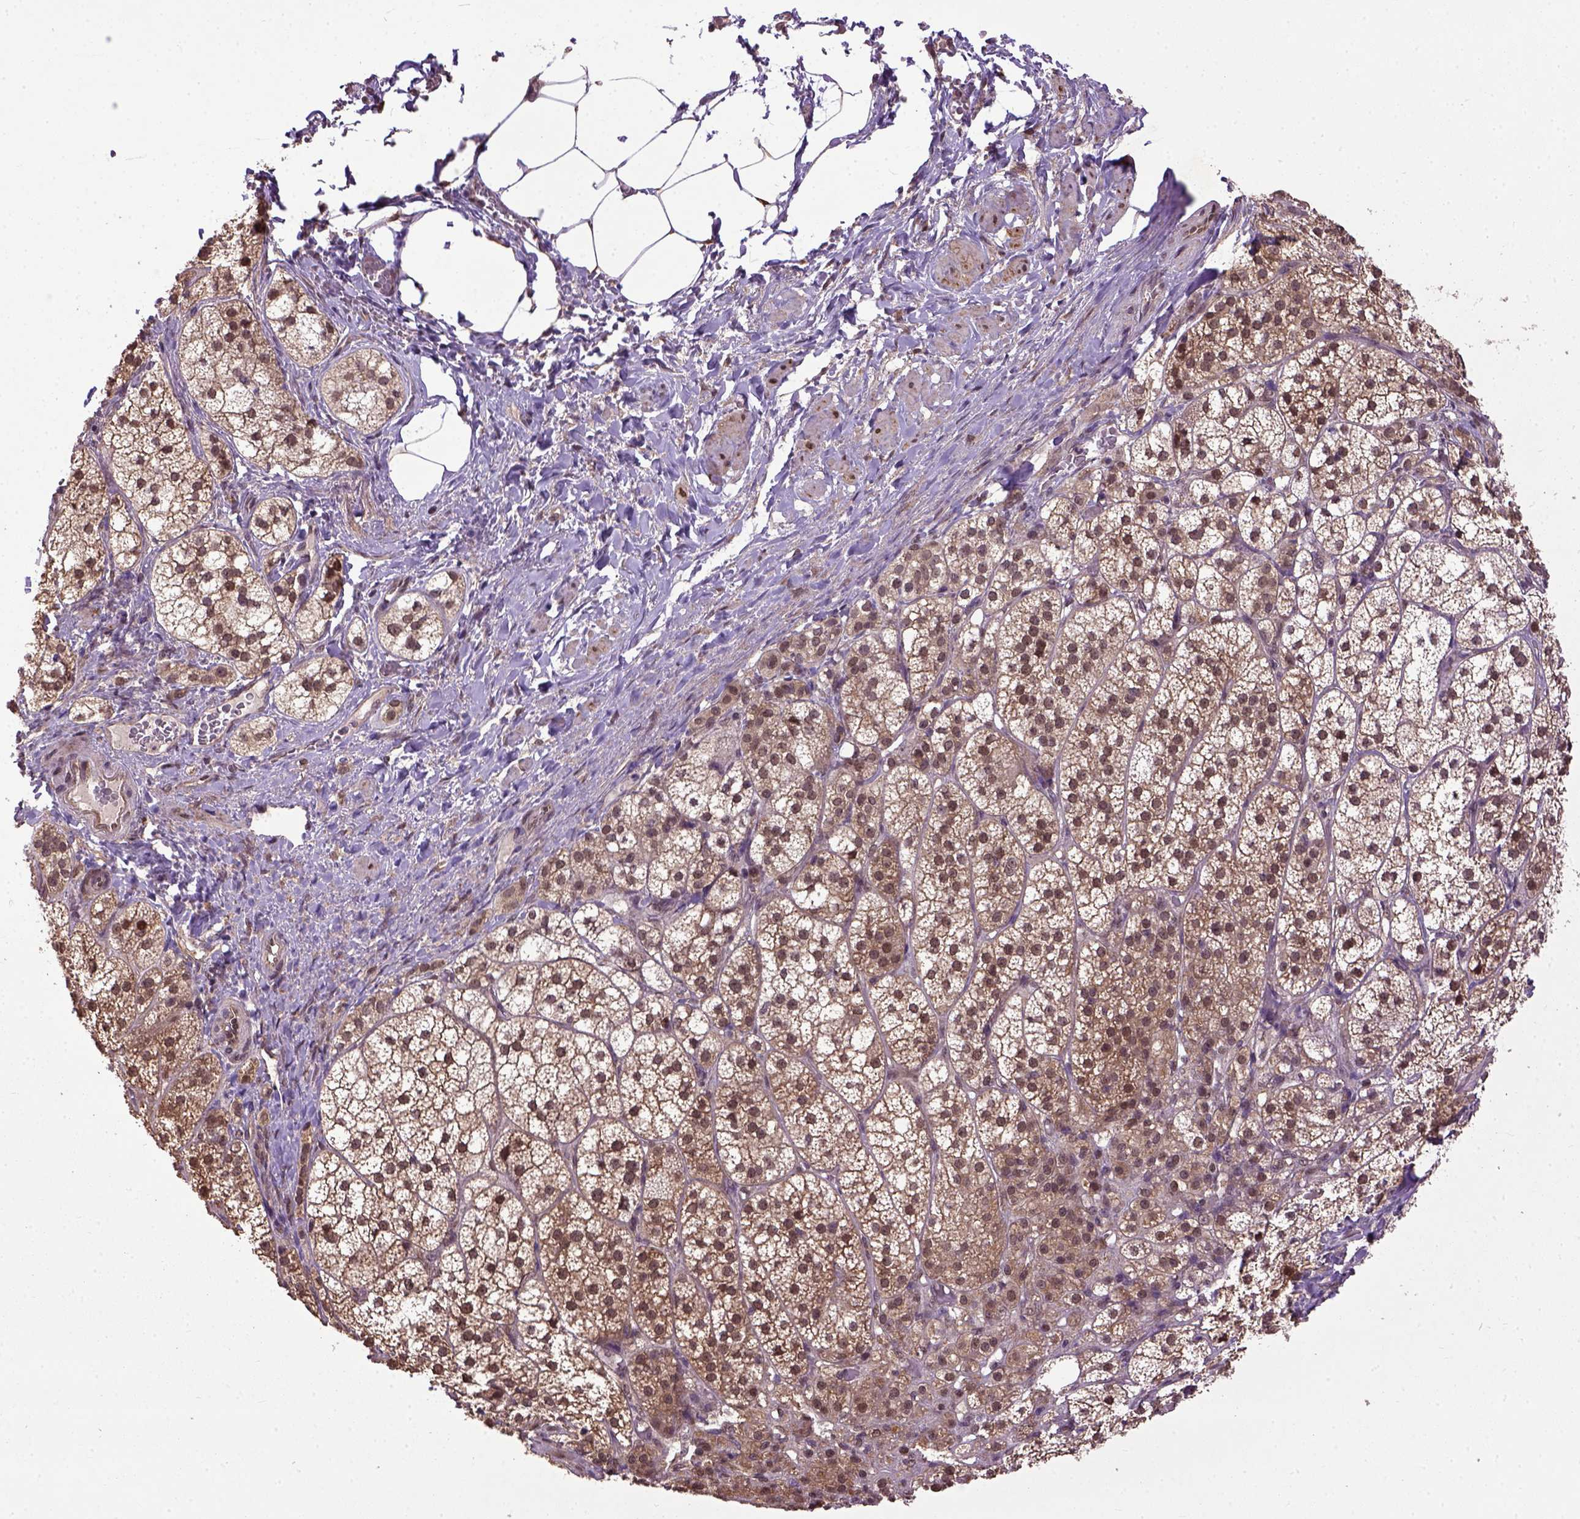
{"staining": {"intensity": "strong", "quantity": ">75%", "location": "cytoplasmic/membranous,nuclear"}, "tissue": "adrenal gland", "cell_type": "Glandular cells", "image_type": "normal", "snomed": [{"axis": "morphology", "description": "Normal tissue, NOS"}, {"axis": "topography", "description": "Adrenal gland"}], "caption": "Immunohistochemical staining of benign adrenal gland reveals high levels of strong cytoplasmic/membranous,nuclear expression in about >75% of glandular cells.", "gene": "UBA3", "patient": {"sex": "female", "age": 60}}